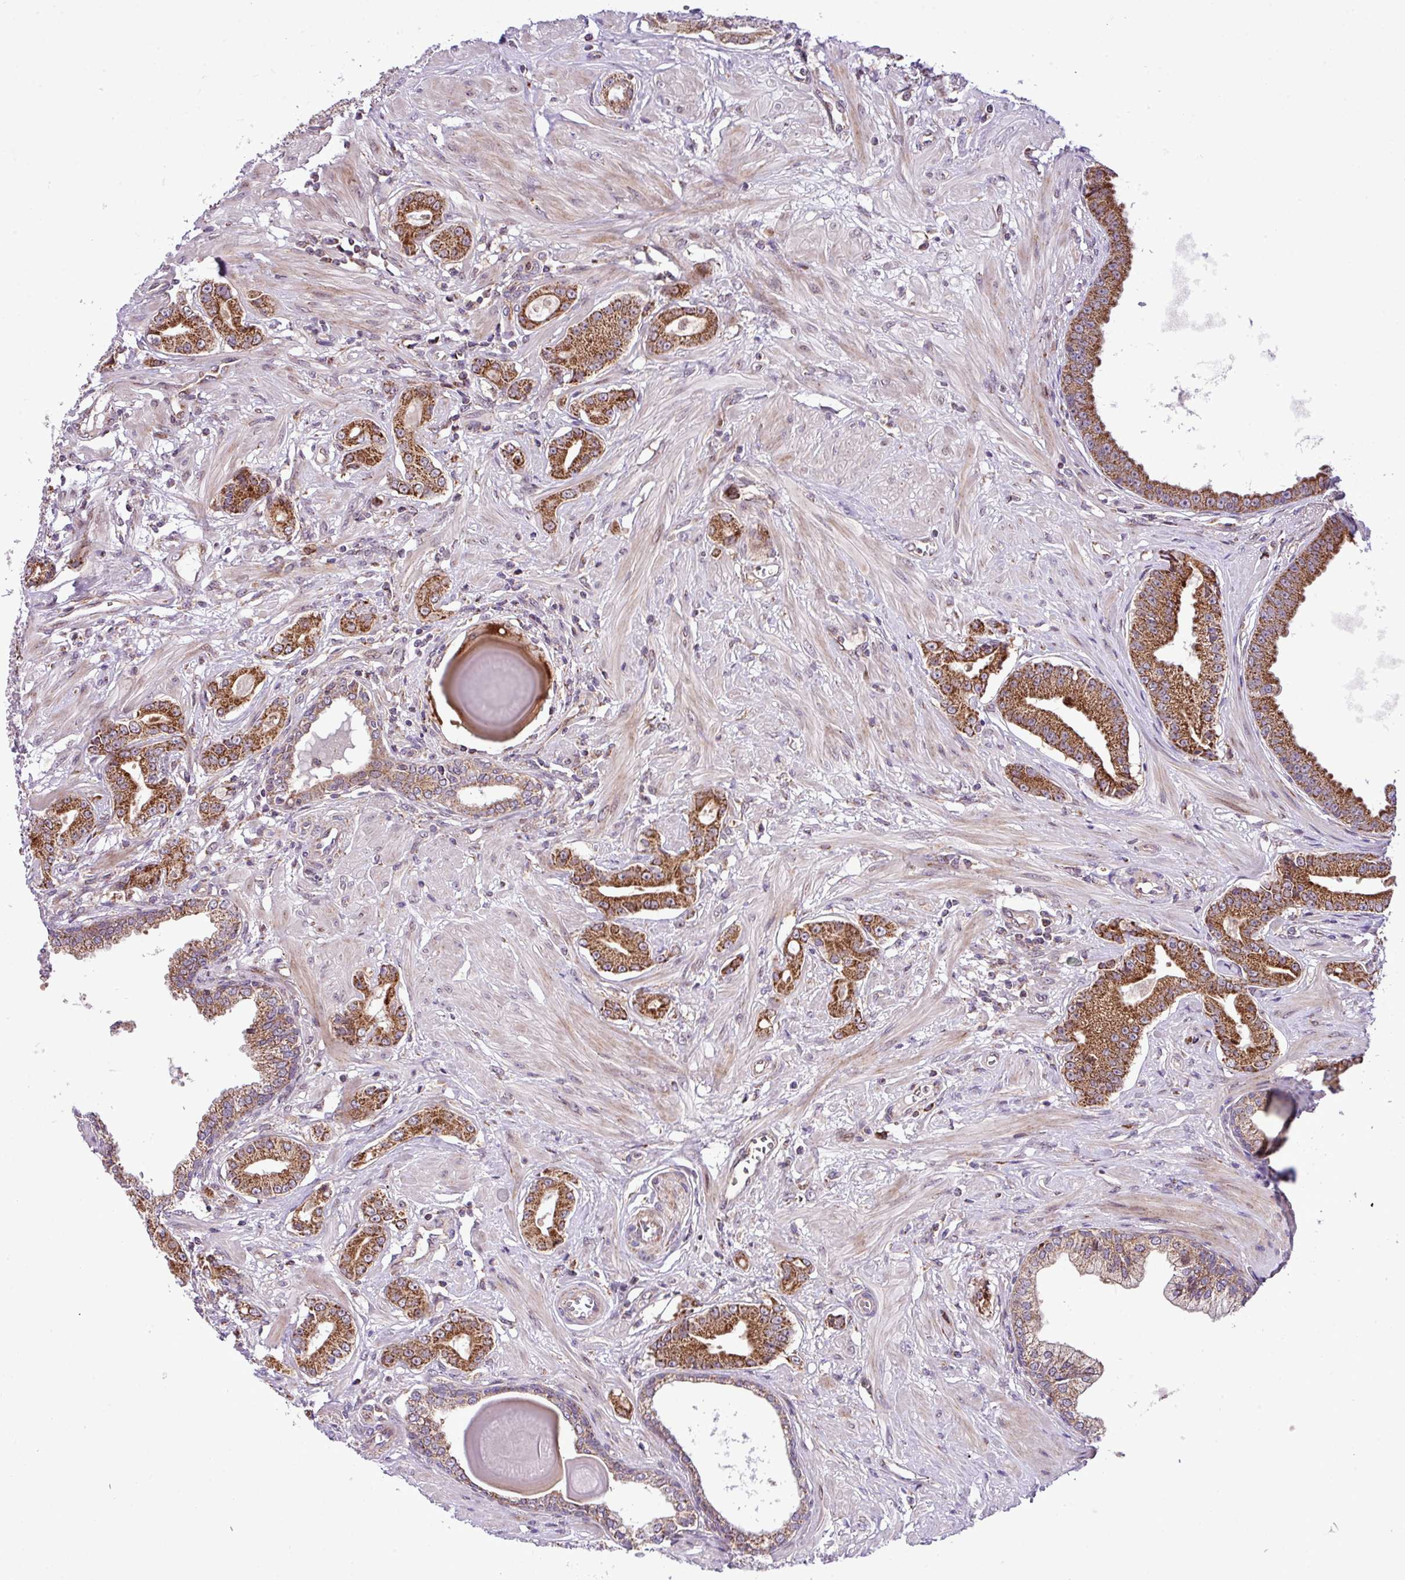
{"staining": {"intensity": "strong", "quantity": "25%-75%", "location": "cytoplasmic/membranous"}, "tissue": "prostate cancer", "cell_type": "Tumor cells", "image_type": "cancer", "snomed": [{"axis": "morphology", "description": "Adenocarcinoma, Low grade"}, {"axis": "topography", "description": "Prostate"}], "caption": "Prostate low-grade adenocarcinoma tissue demonstrates strong cytoplasmic/membranous expression in approximately 25%-75% of tumor cells Nuclei are stained in blue.", "gene": "B3GNT9", "patient": {"sex": "male", "age": 64}}